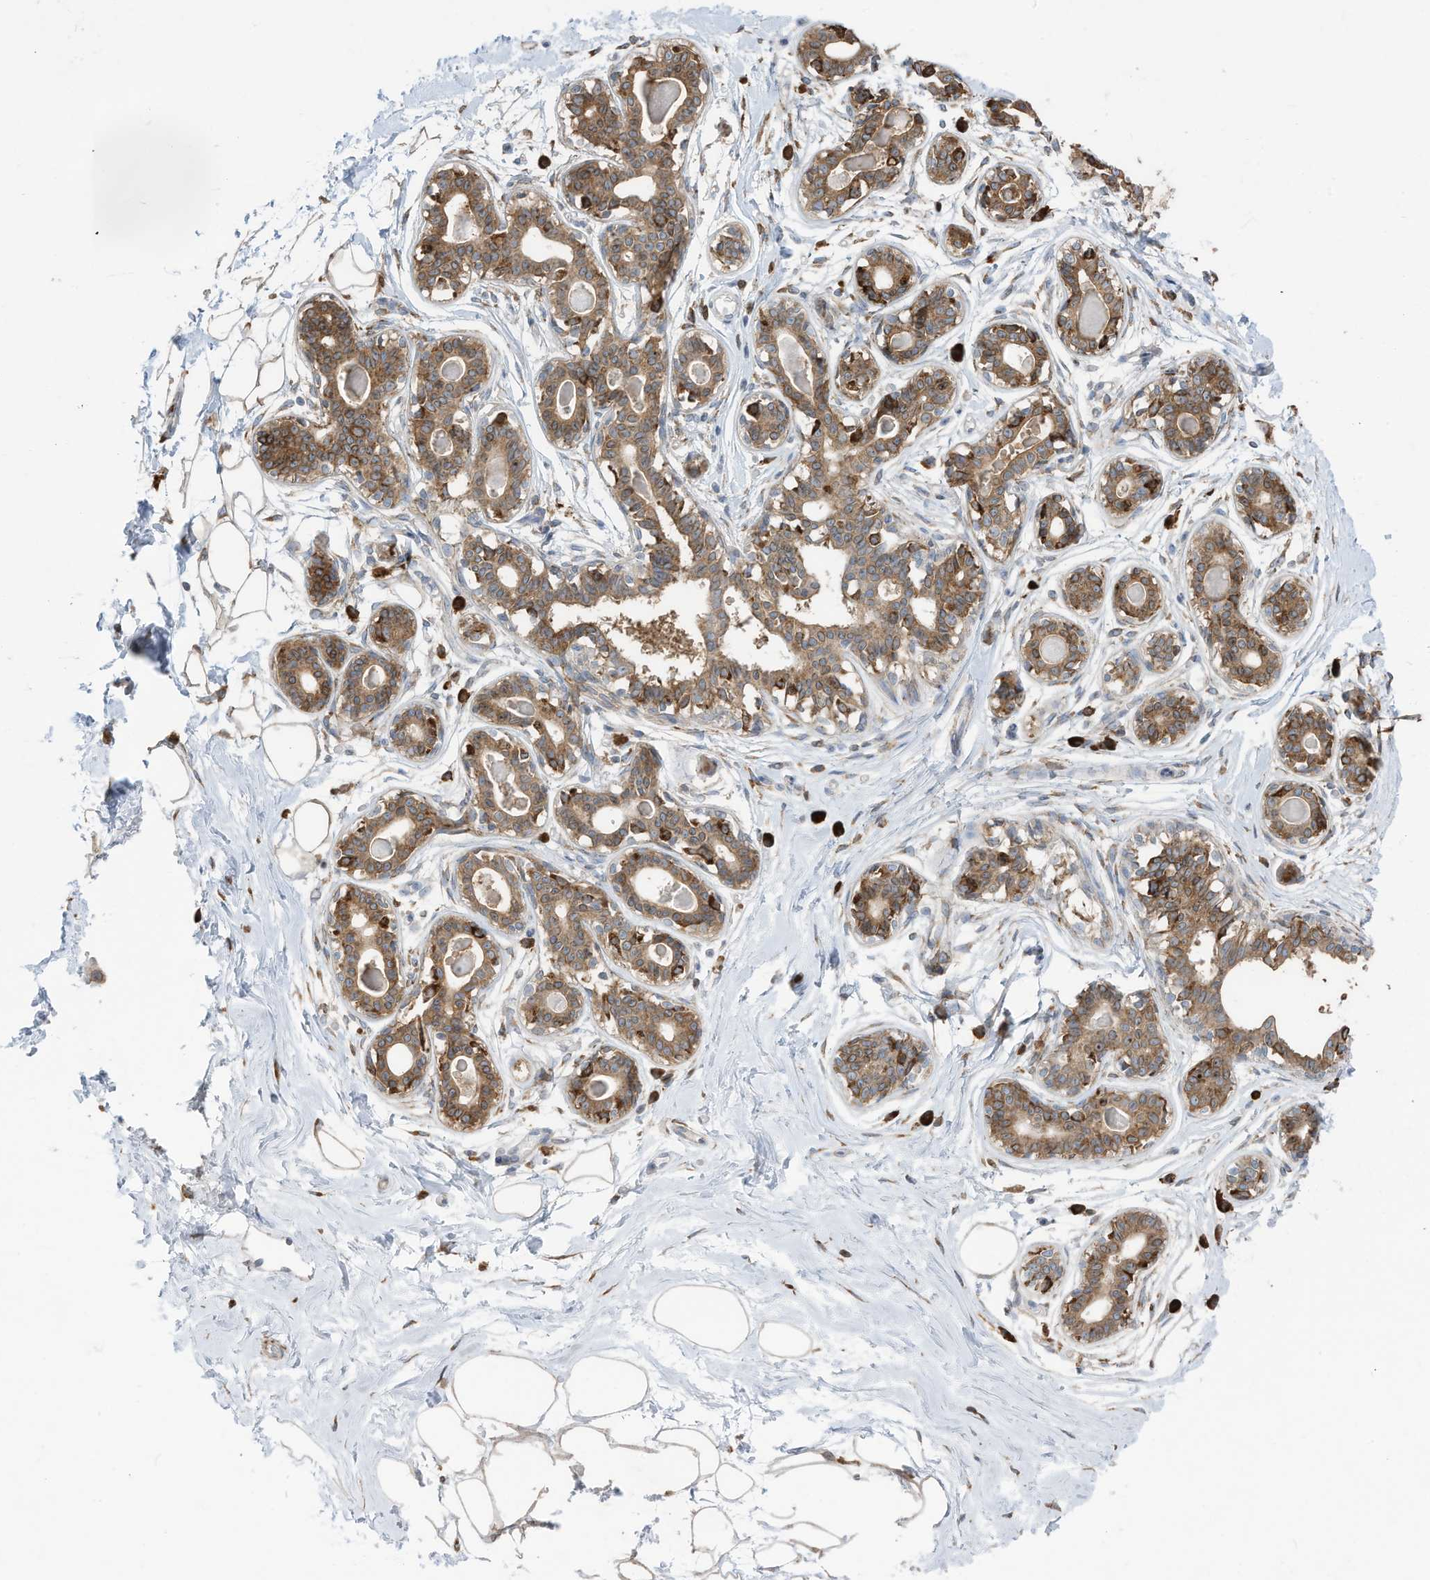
{"staining": {"intensity": "negative", "quantity": "none", "location": "none"}, "tissue": "breast", "cell_type": "Adipocytes", "image_type": "normal", "snomed": [{"axis": "morphology", "description": "Normal tissue, NOS"}, {"axis": "topography", "description": "Breast"}], "caption": "Adipocytes show no significant positivity in normal breast.", "gene": "ZNF354C", "patient": {"sex": "female", "age": 45}}